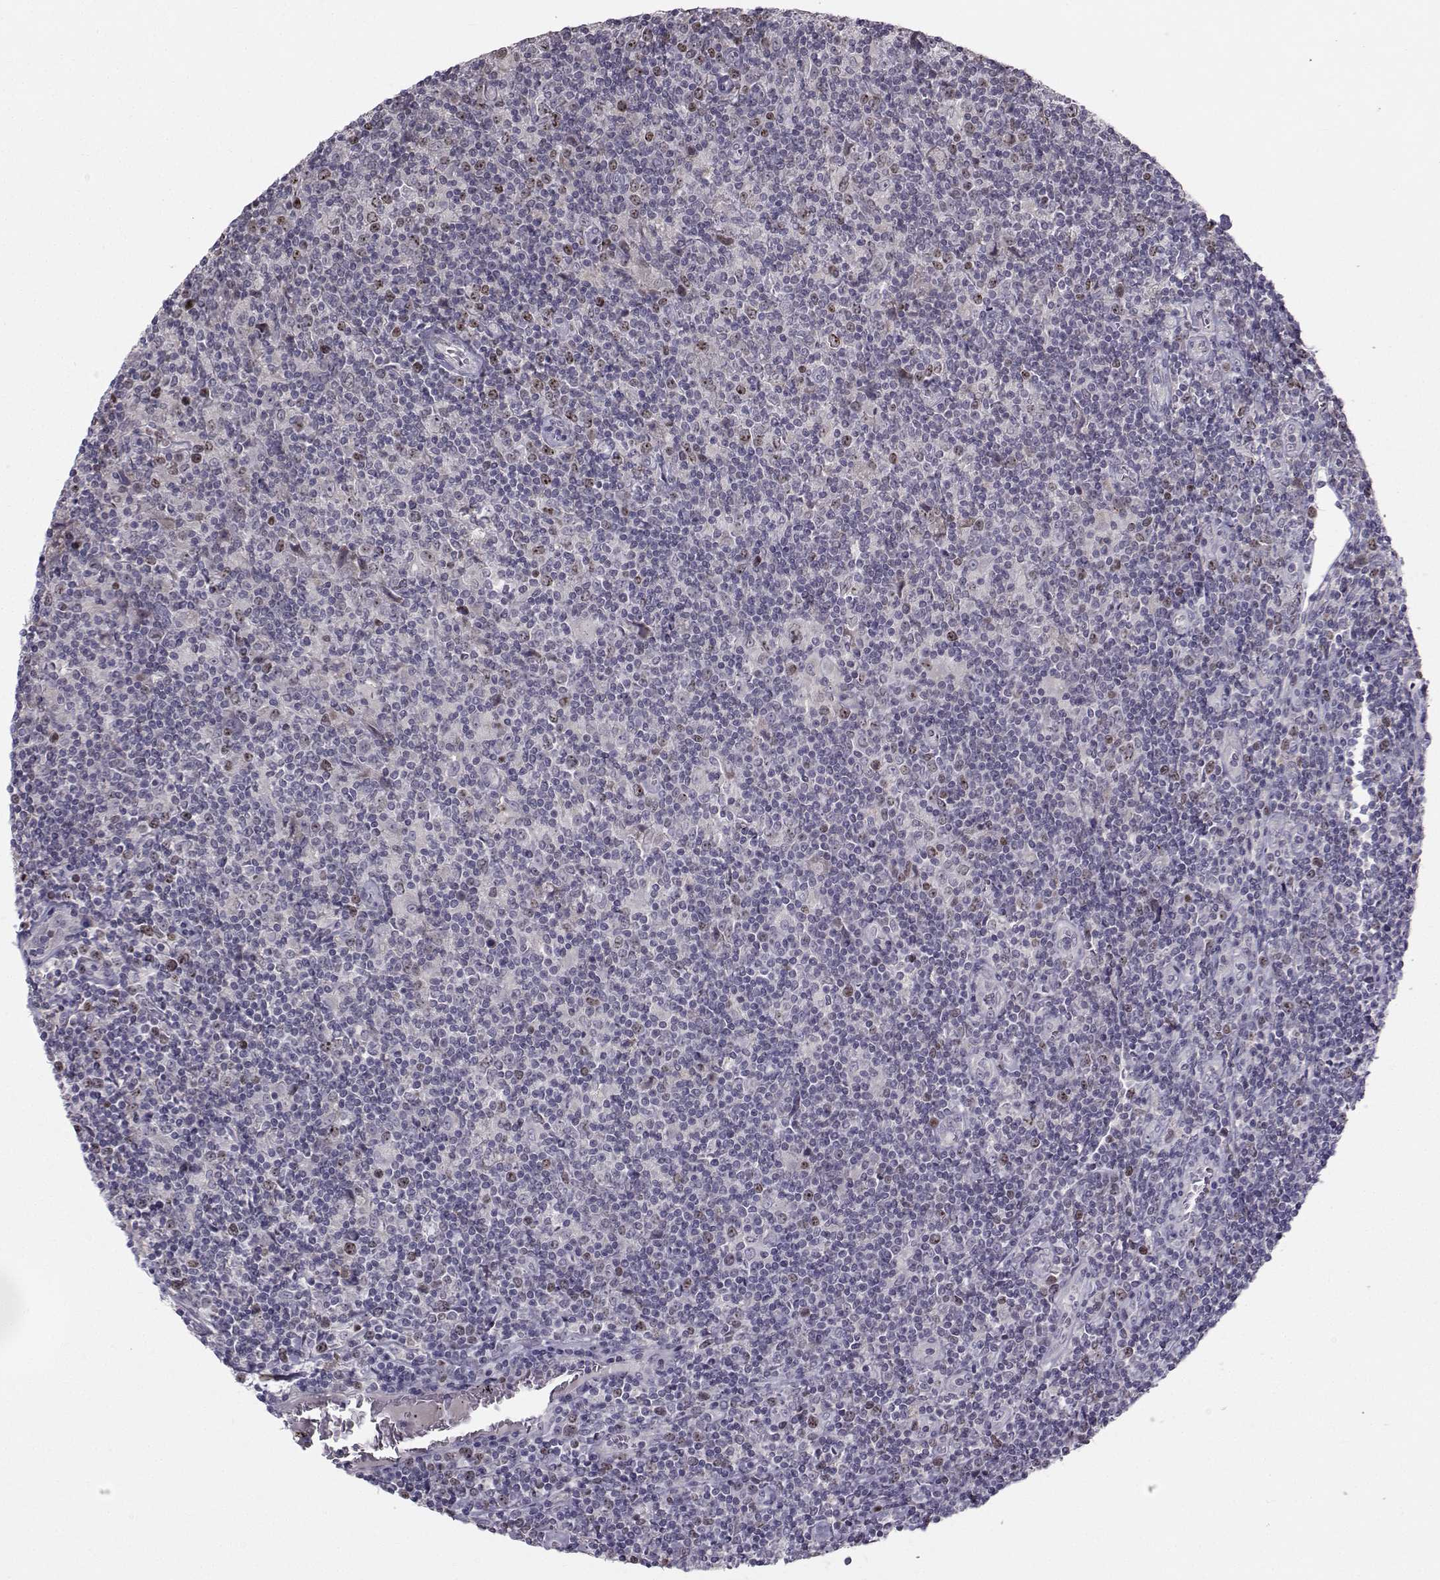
{"staining": {"intensity": "negative", "quantity": "none", "location": "none"}, "tissue": "lymphoma", "cell_type": "Tumor cells", "image_type": "cancer", "snomed": [{"axis": "morphology", "description": "Hodgkin's disease, NOS"}, {"axis": "topography", "description": "Lymph node"}], "caption": "High magnification brightfield microscopy of lymphoma stained with DAB (3,3'-diaminobenzidine) (brown) and counterstained with hematoxylin (blue): tumor cells show no significant positivity. (Stains: DAB immunohistochemistry (IHC) with hematoxylin counter stain, Microscopy: brightfield microscopy at high magnification).", "gene": "LRP8", "patient": {"sex": "male", "age": 40}}